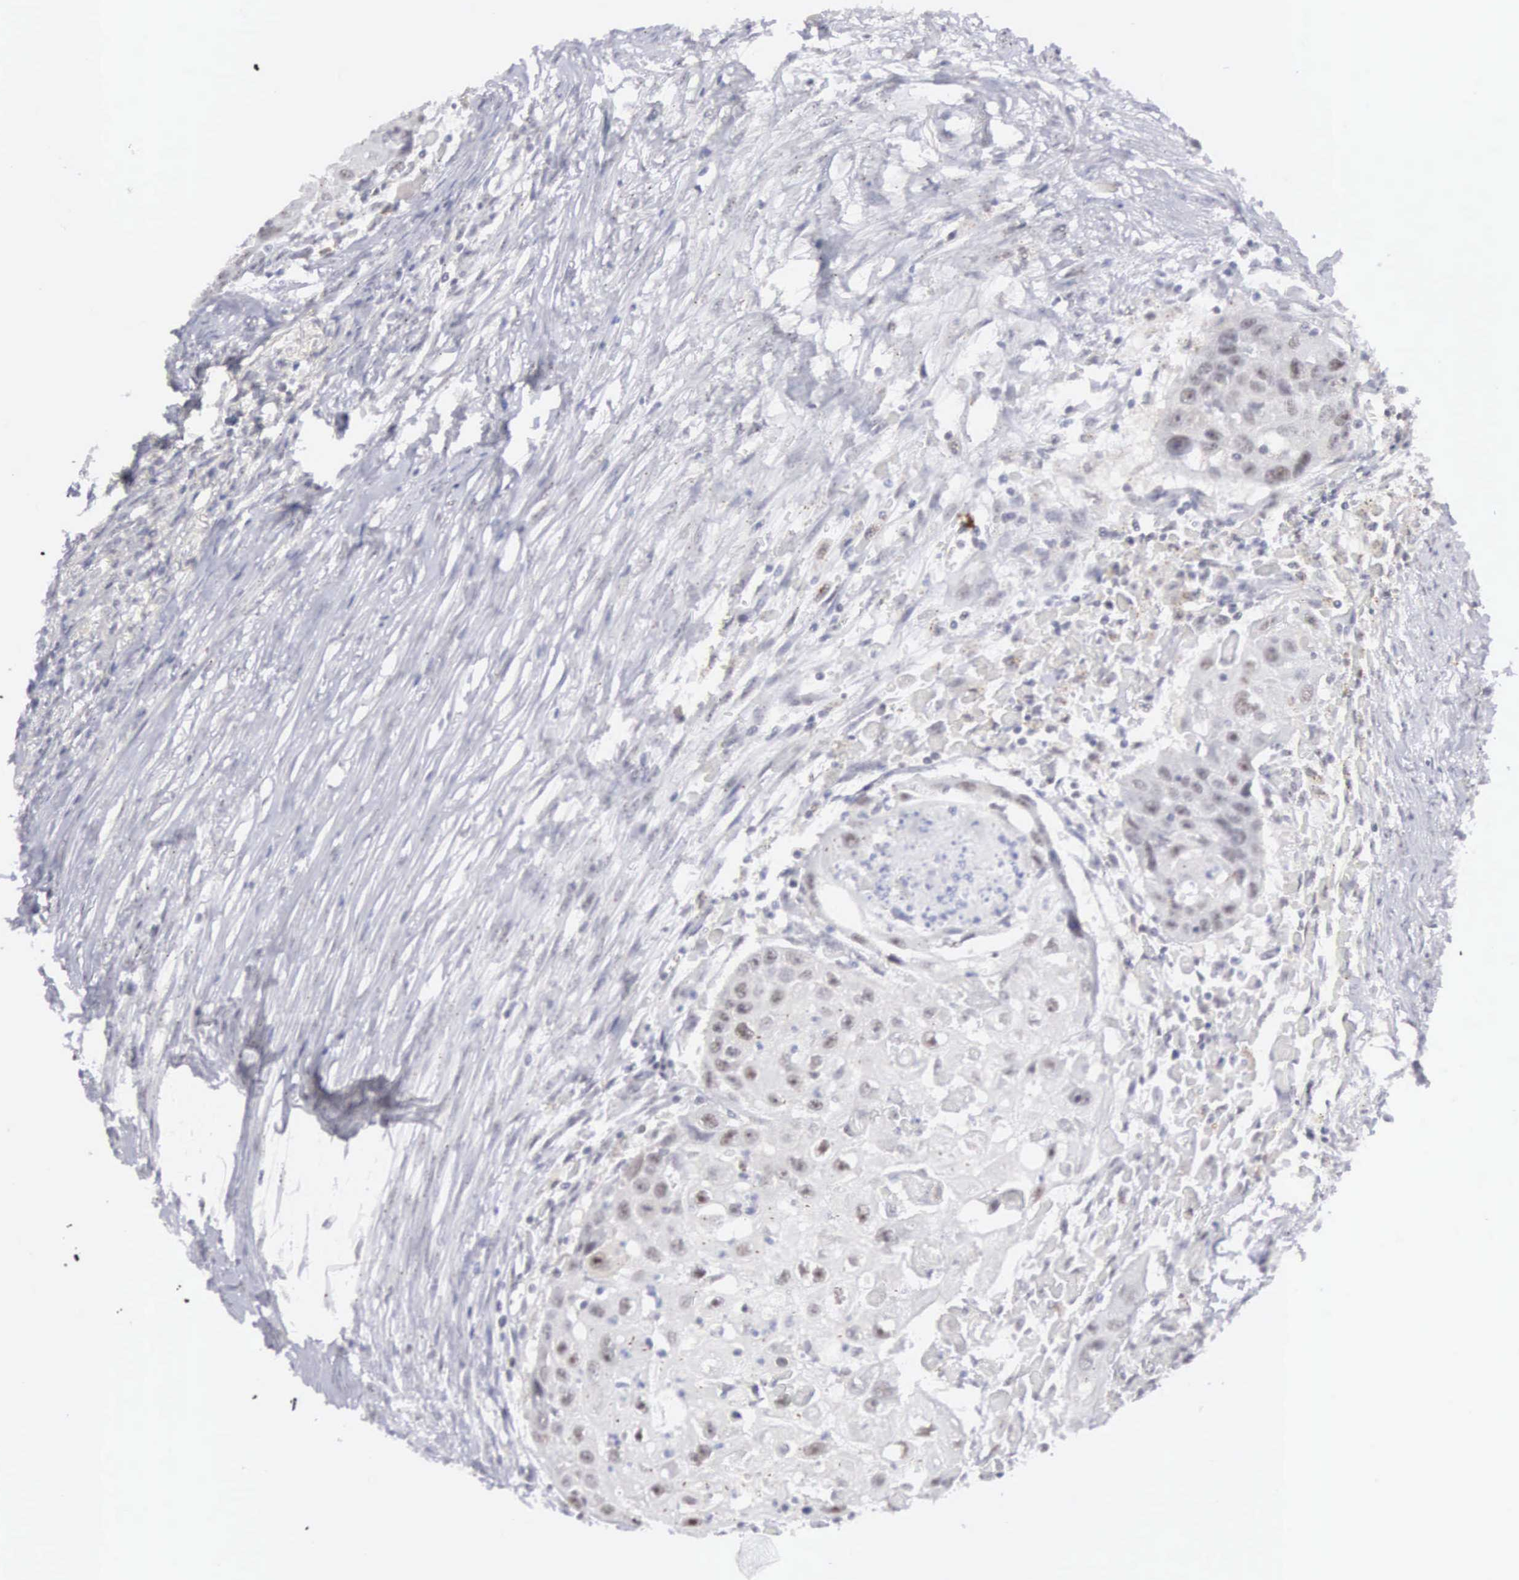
{"staining": {"intensity": "weak", "quantity": "25%-75%", "location": "nuclear"}, "tissue": "head and neck cancer", "cell_type": "Tumor cells", "image_type": "cancer", "snomed": [{"axis": "morphology", "description": "Squamous cell carcinoma, NOS"}, {"axis": "topography", "description": "Head-Neck"}], "caption": "Immunohistochemistry (IHC) photomicrograph of head and neck cancer stained for a protein (brown), which demonstrates low levels of weak nuclear staining in about 25%-75% of tumor cells.", "gene": "MNAT1", "patient": {"sex": "male", "age": 64}}